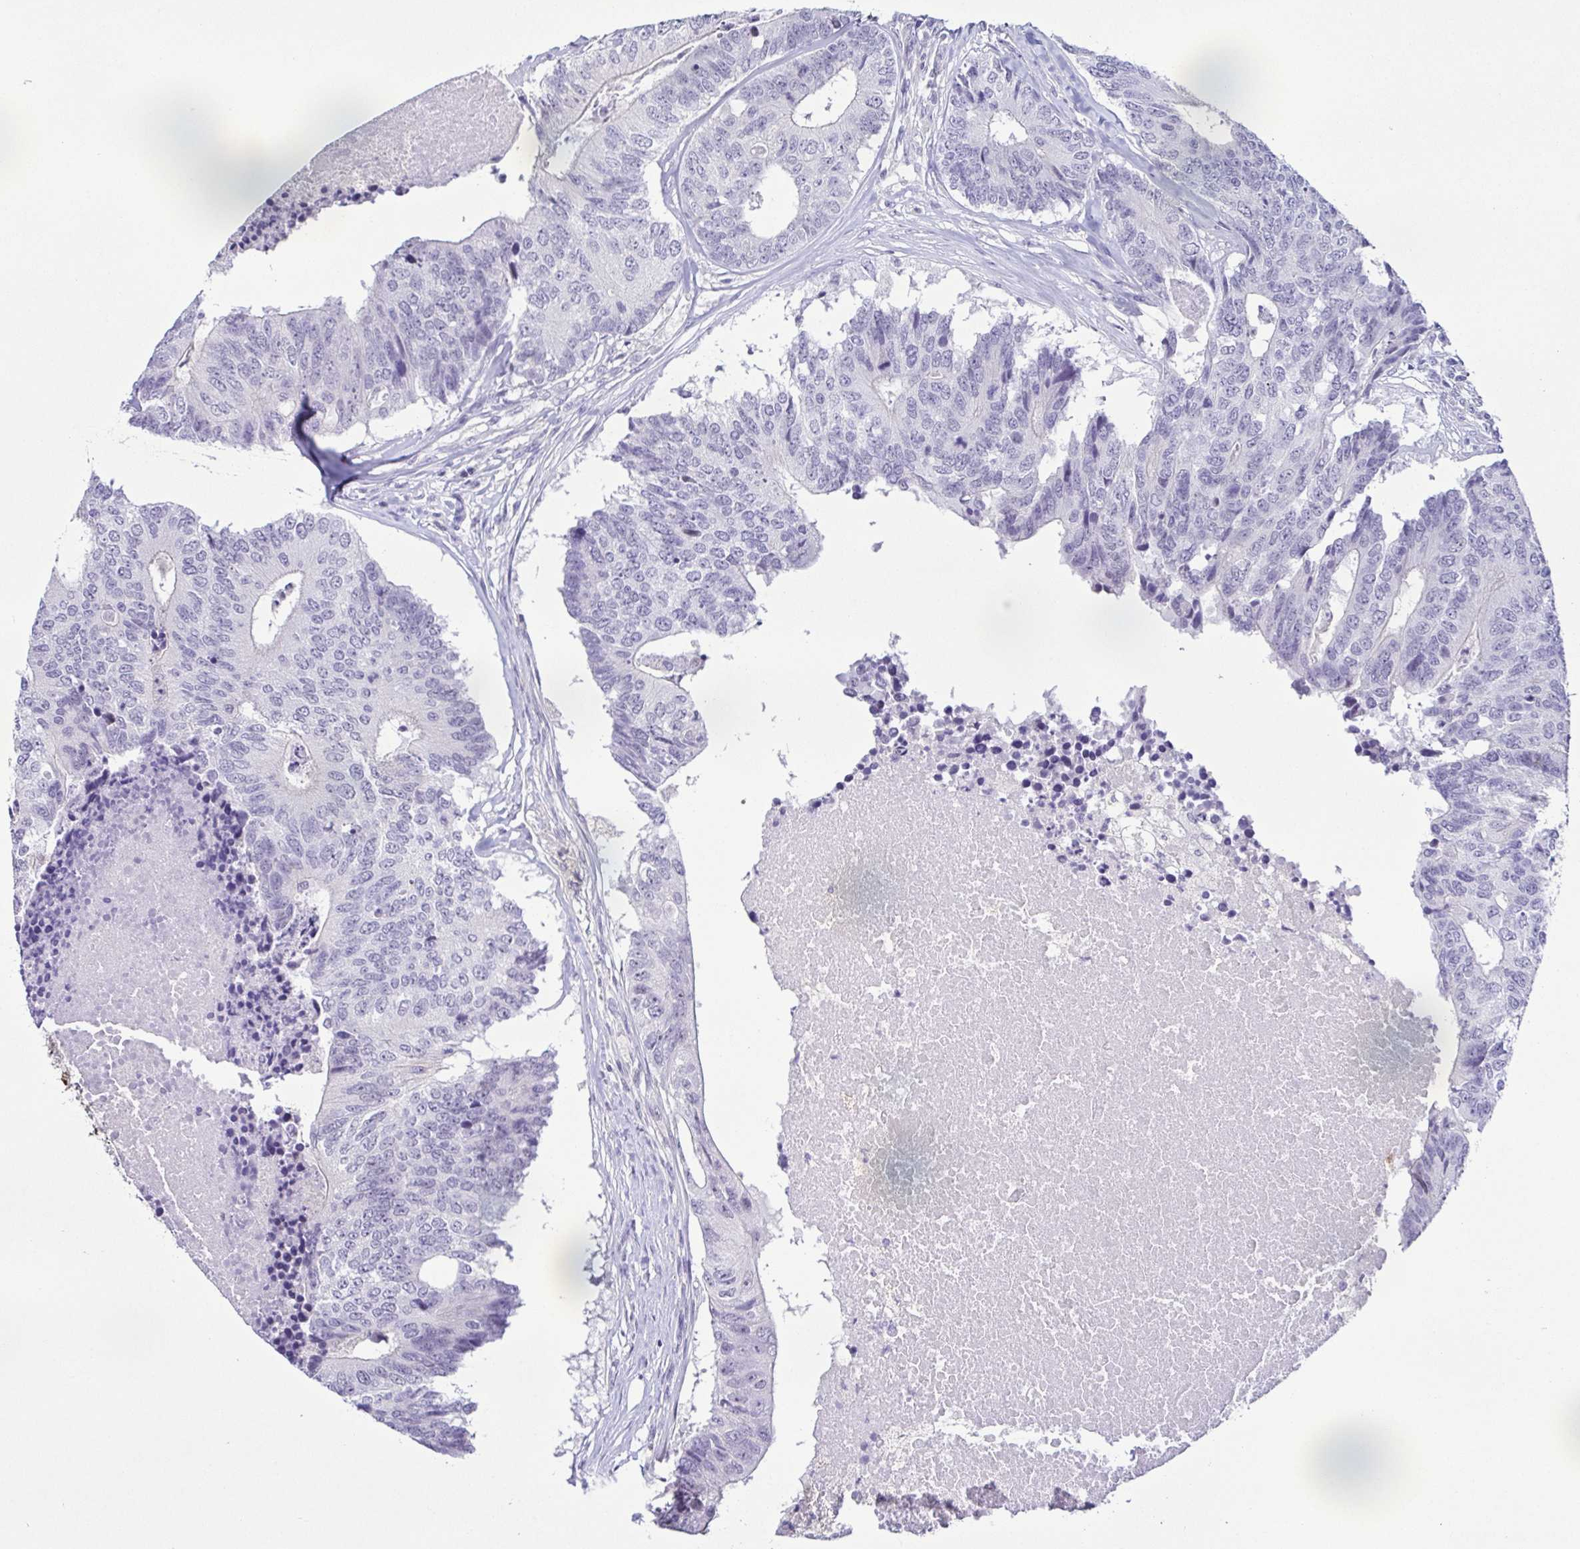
{"staining": {"intensity": "negative", "quantity": "none", "location": "none"}, "tissue": "colorectal cancer", "cell_type": "Tumor cells", "image_type": "cancer", "snomed": [{"axis": "morphology", "description": "Adenocarcinoma, NOS"}, {"axis": "topography", "description": "Colon"}], "caption": "IHC photomicrograph of human adenocarcinoma (colorectal) stained for a protein (brown), which reveals no staining in tumor cells.", "gene": "TERT", "patient": {"sex": "female", "age": 67}}